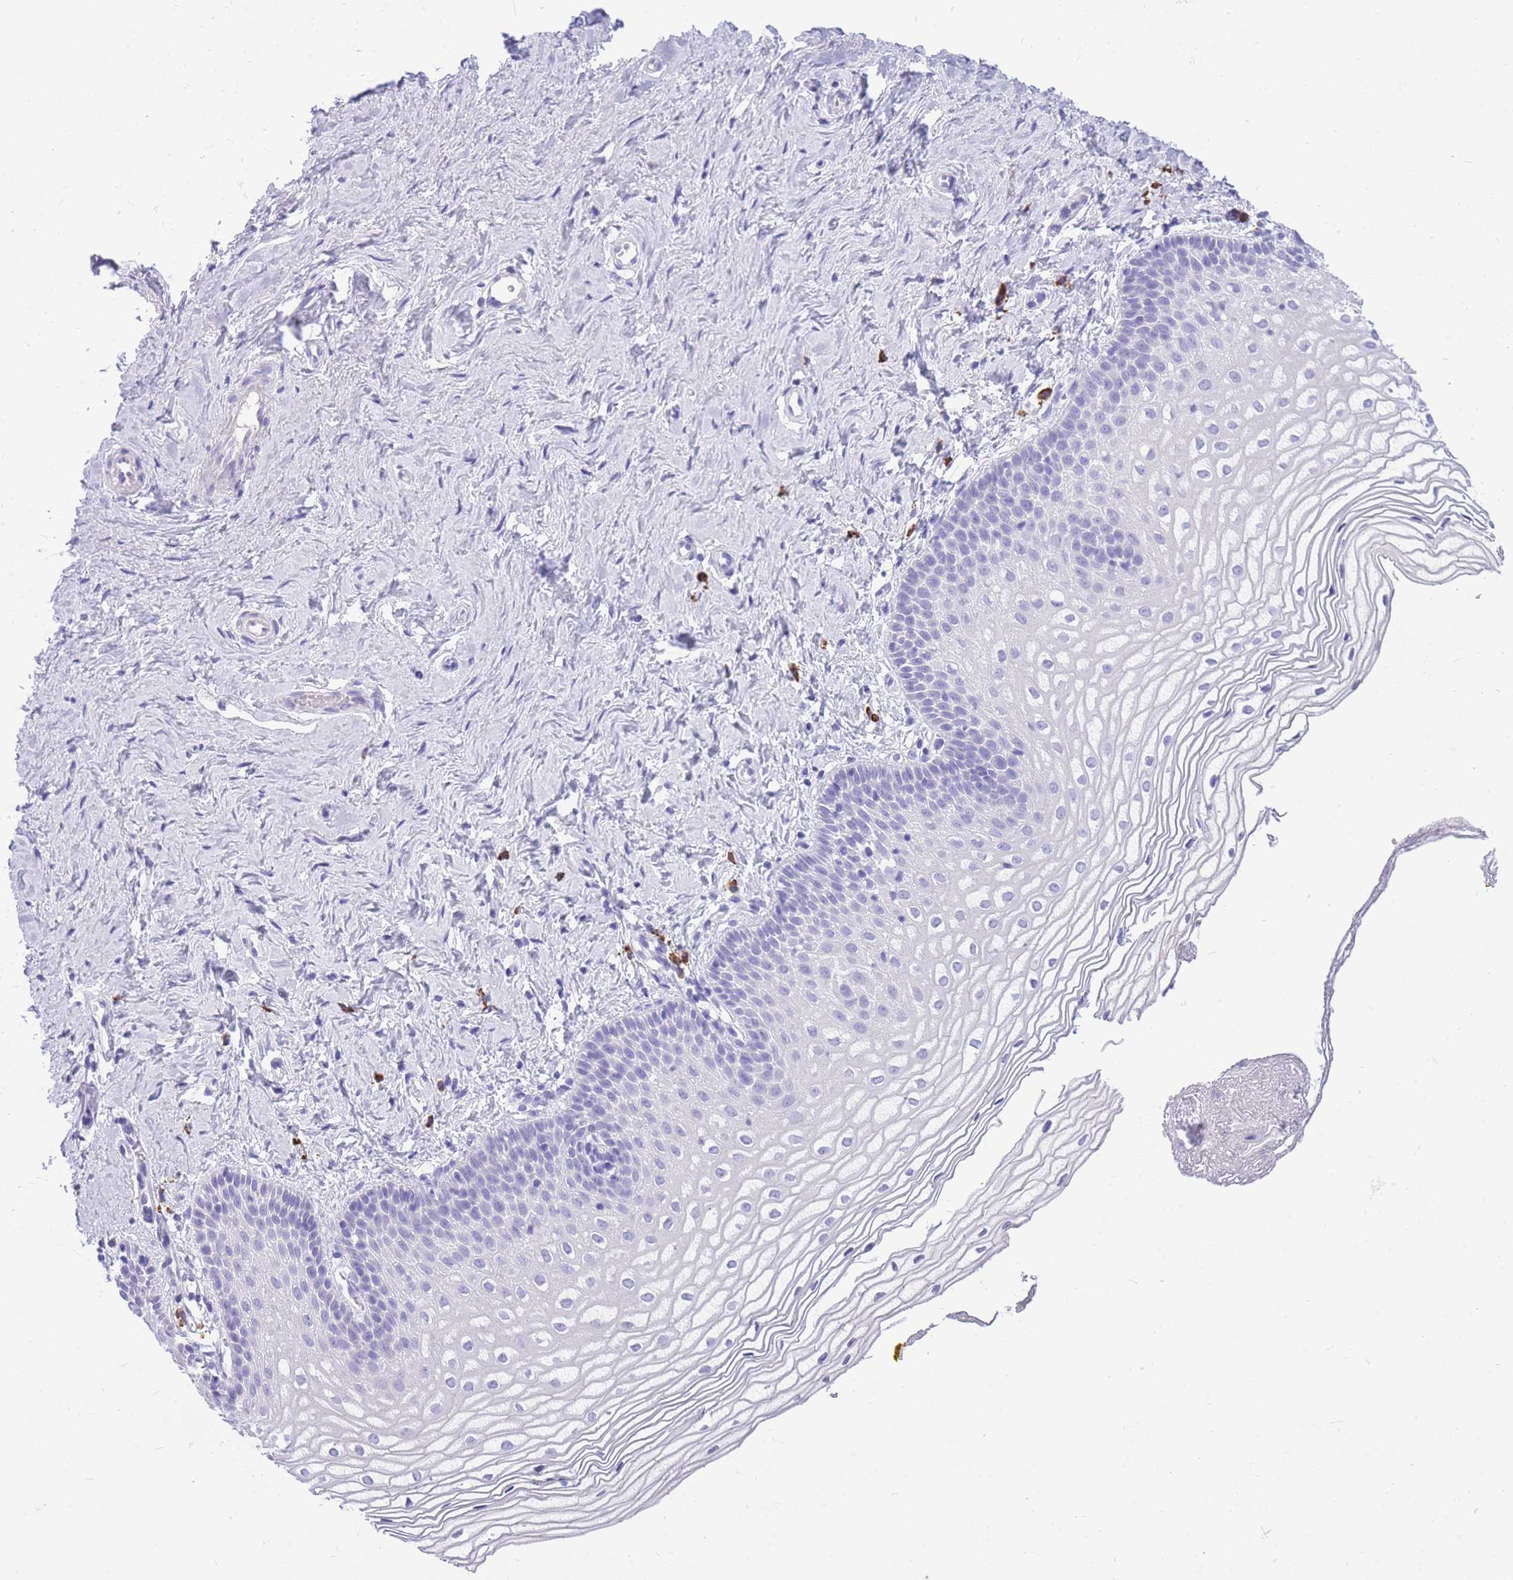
{"staining": {"intensity": "negative", "quantity": "none", "location": "none"}, "tissue": "vagina", "cell_type": "Squamous epithelial cells", "image_type": "normal", "snomed": [{"axis": "morphology", "description": "Normal tissue, NOS"}, {"axis": "topography", "description": "Vagina"}], "caption": "Human vagina stained for a protein using immunohistochemistry (IHC) shows no expression in squamous epithelial cells.", "gene": "ZFP62", "patient": {"sex": "female", "age": 56}}